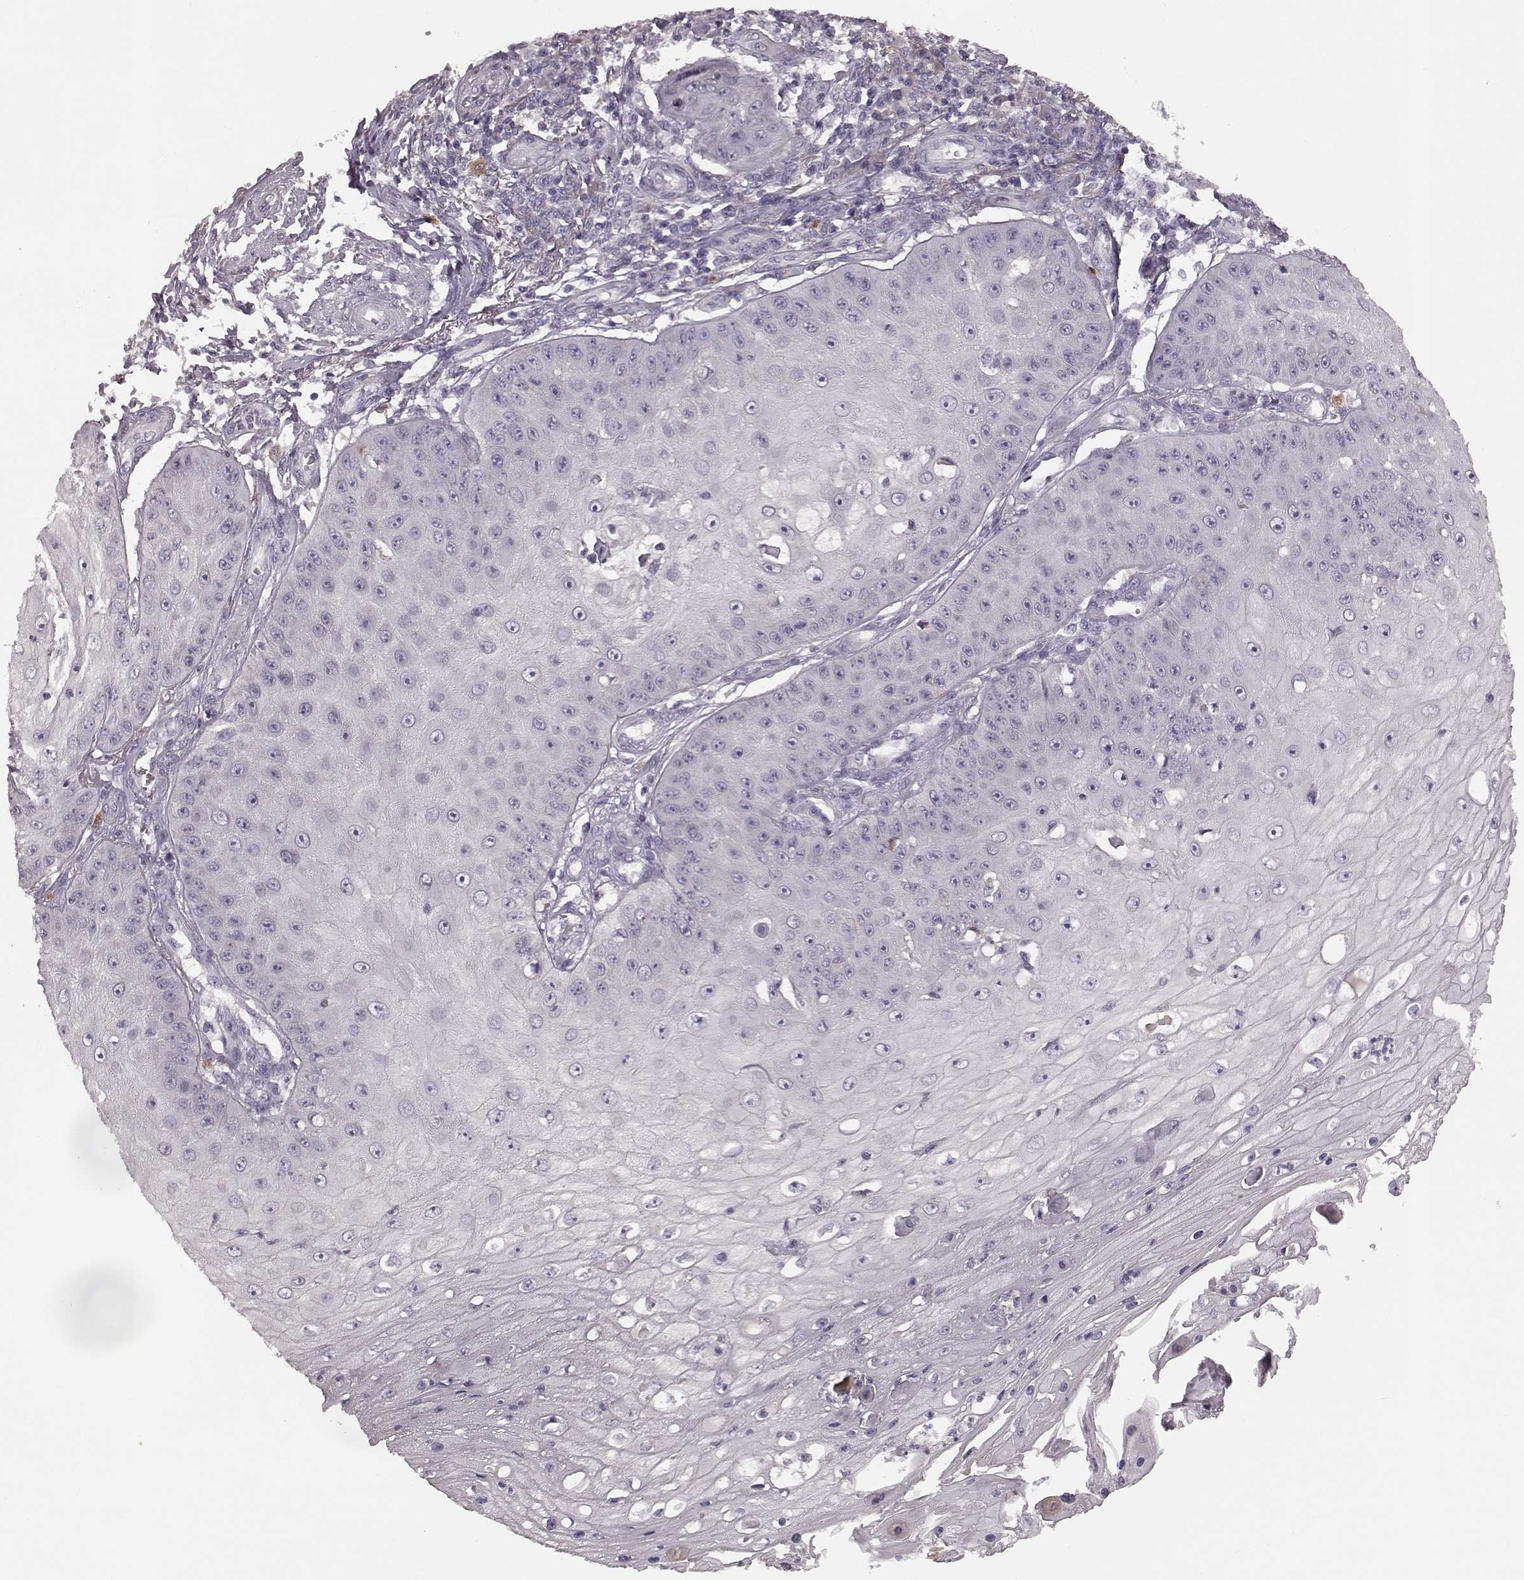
{"staining": {"intensity": "negative", "quantity": "none", "location": "none"}, "tissue": "skin cancer", "cell_type": "Tumor cells", "image_type": "cancer", "snomed": [{"axis": "morphology", "description": "Squamous cell carcinoma, NOS"}, {"axis": "topography", "description": "Skin"}], "caption": "Immunohistochemistry (IHC) photomicrograph of neoplastic tissue: squamous cell carcinoma (skin) stained with DAB displays no significant protein positivity in tumor cells.", "gene": "GHR", "patient": {"sex": "male", "age": 70}}